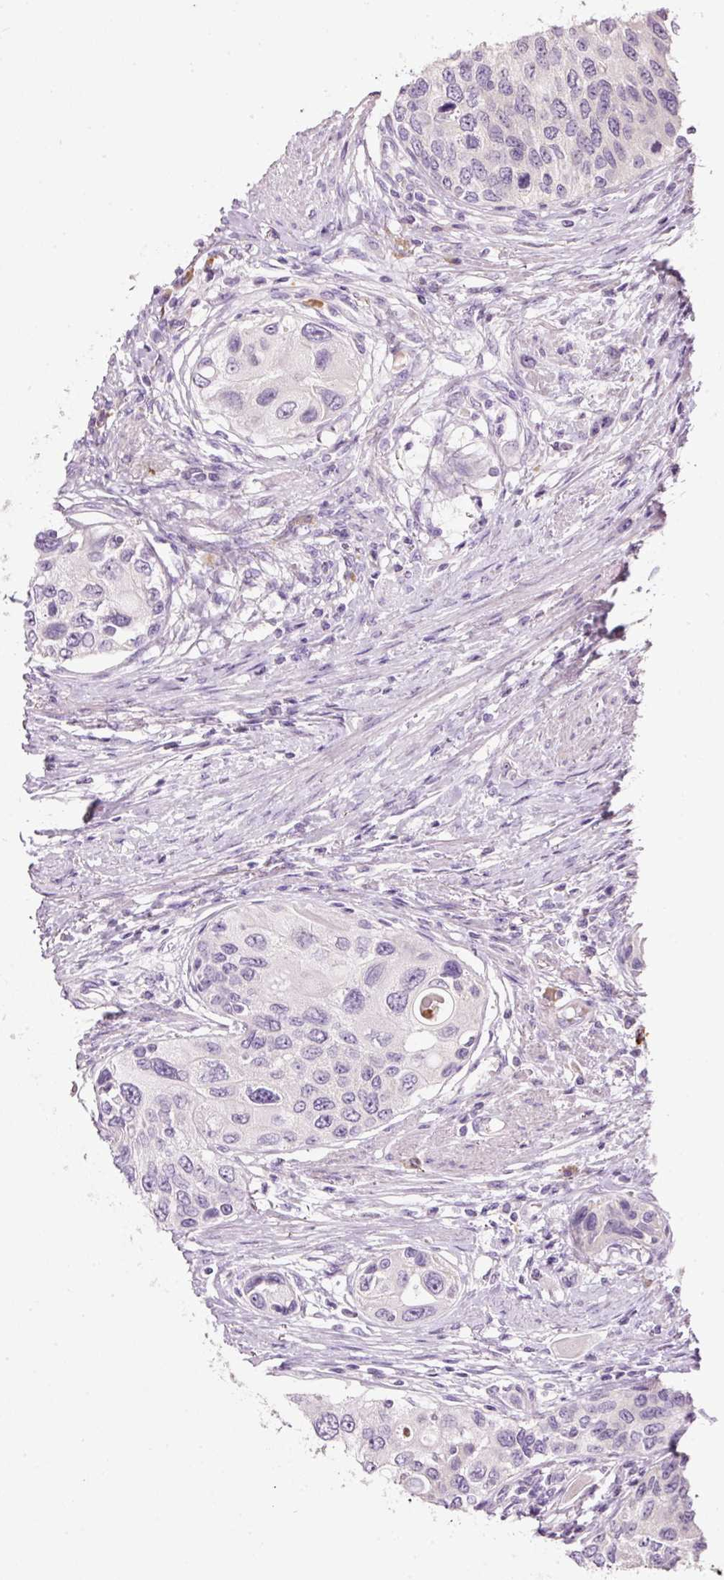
{"staining": {"intensity": "negative", "quantity": "none", "location": "none"}, "tissue": "urothelial cancer", "cell_type": "Tumor cells", "image_type": "cancer", "snomed": [{"axis": "morphology", "description": "Urothelial carcinoma, High grade"}, {"axis": "topography", "description": "Urinary bladder"}], "caption": "Micrograph shows no significant protein expression in tumor cells of urothelial cancer. (Stains: DAB (3,3'-diaminobenzidine) immunohistochemistry with hematoxylin counter stain, Microscopy: brightfield microscopy at high magnification).", "gene": "TENT5C", "patient": {"sex": "female", "age": 56}}